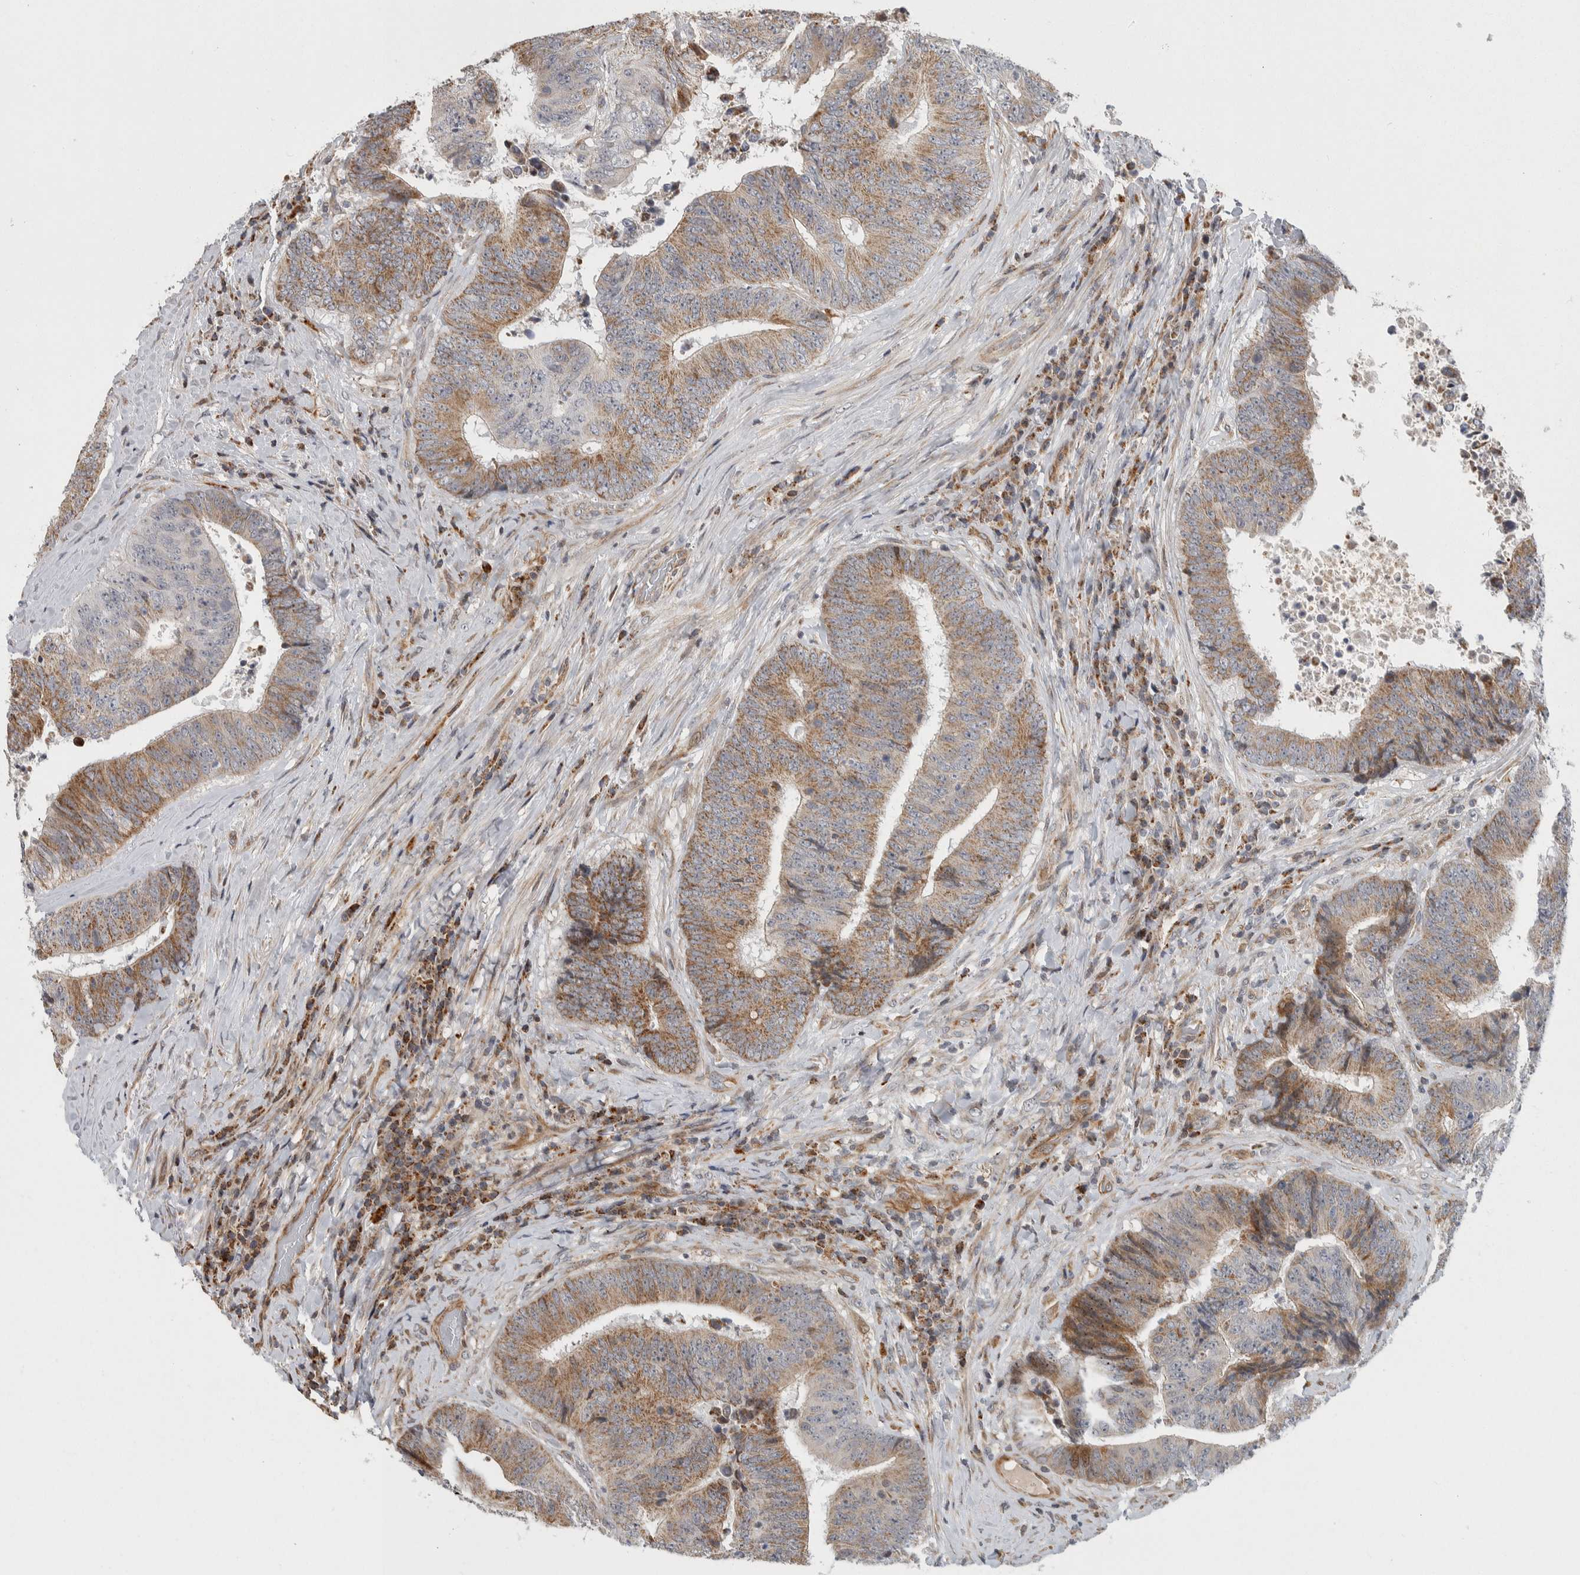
{"staining": {"intensity": "moderate", "quantity": ">75%", "location": "cytoplasmic/membranous"}, "tissue": "colorectal cancer", "cell_type": "Tumor cells", "image_type": "cancer", "snomed": [{"axis": "morphology", "description": "Adenocarcinoma, NOS"}, {"axis": "topography", "description": "Rectum"}], "caption": "The photomicrograph exhibits staining of colorectal adenocarcinoma, revealing moderate cytoplasmic/membranous protein positivity (brown color) within tumor cells. Using DAB (3,3'-diaminobenzidine) (brown) and hematoxylin (blue) stains, captured at high magnification using brightfield microscopy.", "gene": "AFP", "patient": {"sex": "male", "age": 72}}